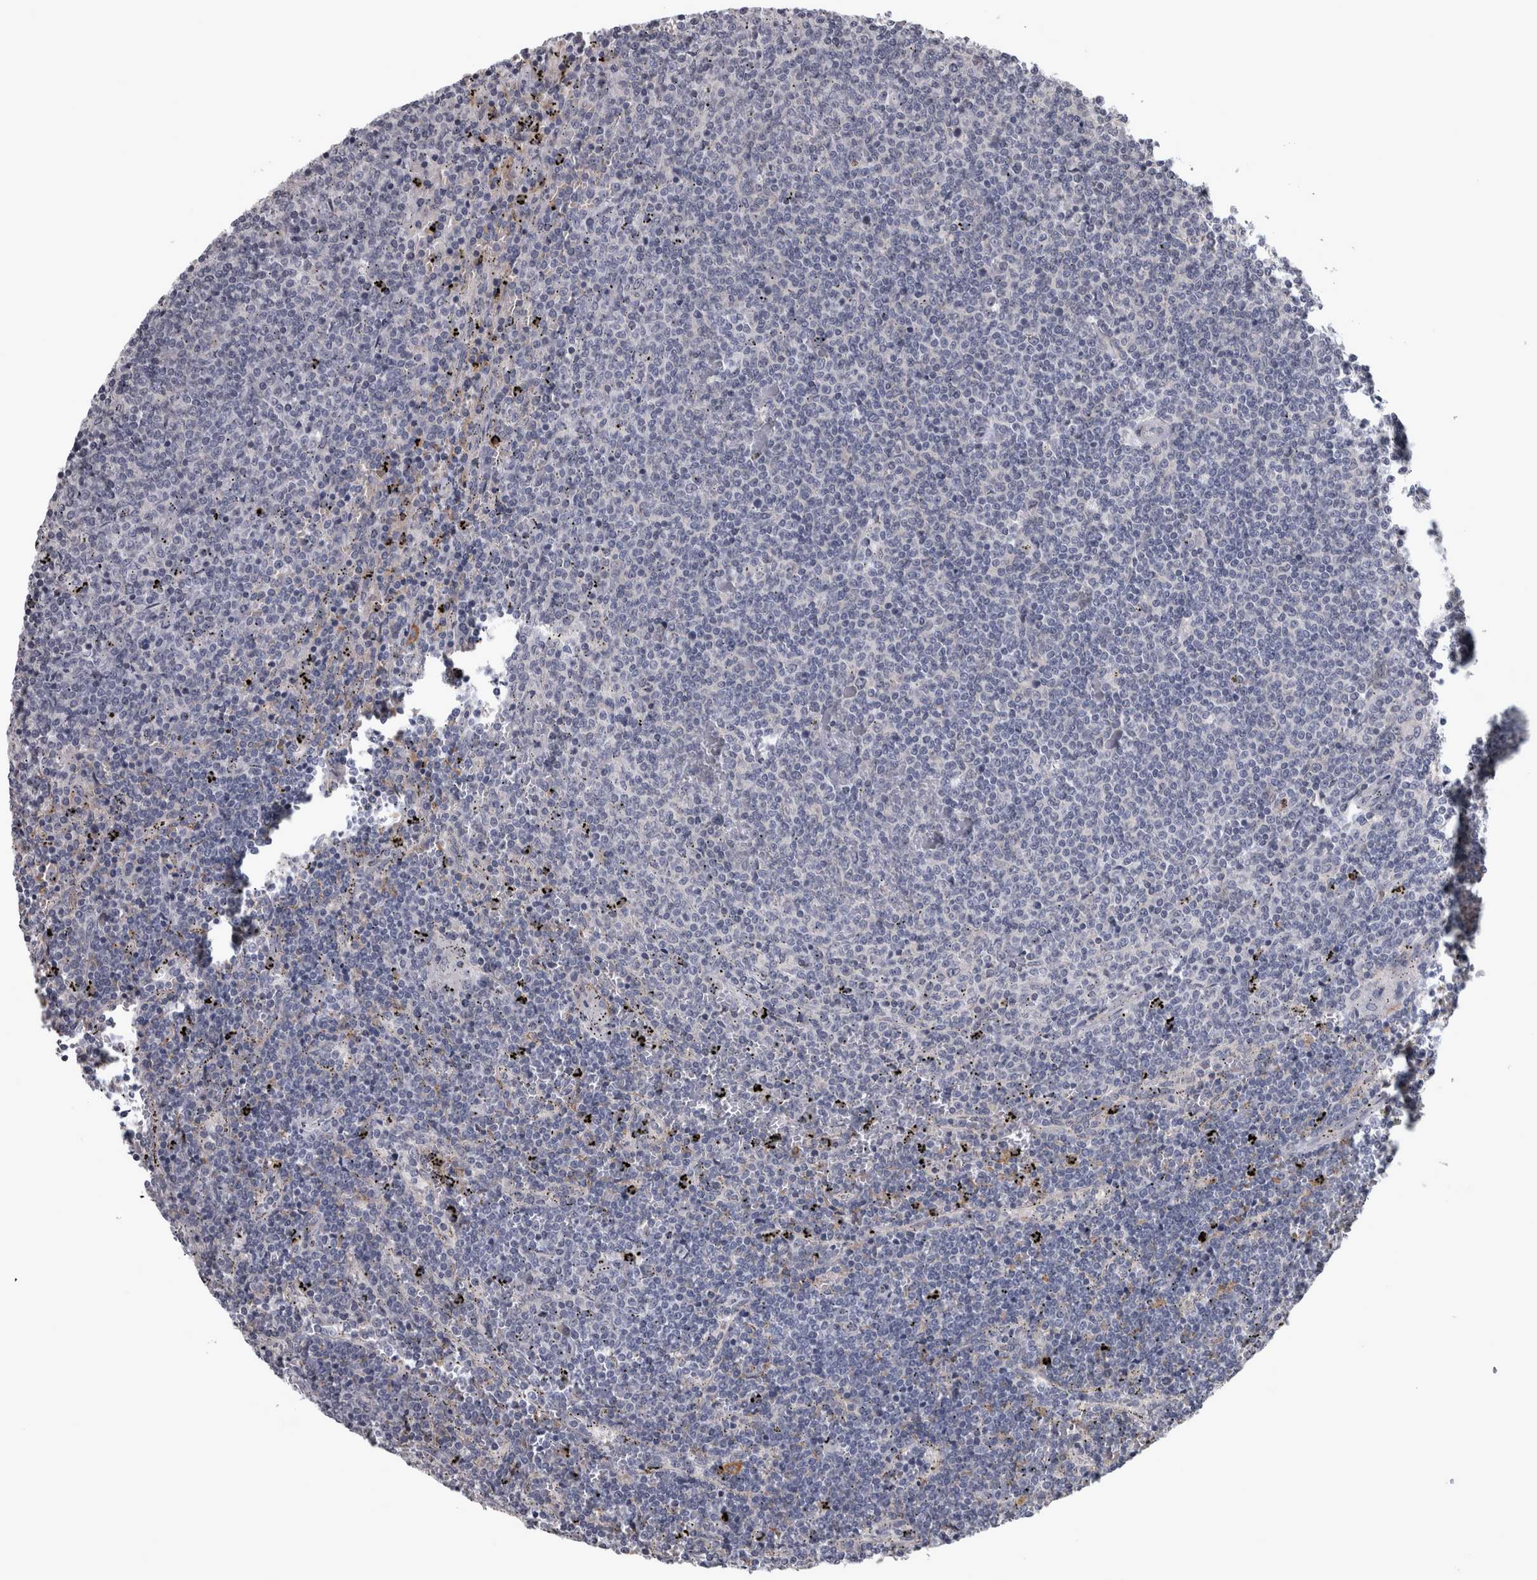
{"staining": {"intensity": "negative", "quantity": "none", "location": "none"}, "tissue": "lymphoma", "cell_type": "Tumor cells", "image_type": "cancer", "snomed": [{"axis": "morphology", "description": "Malignant lymphoma, non-Hodgkin's type, Low grade"}, {"axis": "topography", "description": "Spleen"}], "caption": "Tumor cells show no significant expression in low-grade malignant lymphoma, non-Hodgkin's type. (Immunohistochemistry (ihc), brightfield microscopy, high magnification).", "gene": "PRKCI", "patient": {"sex": "female", "age": 50}}